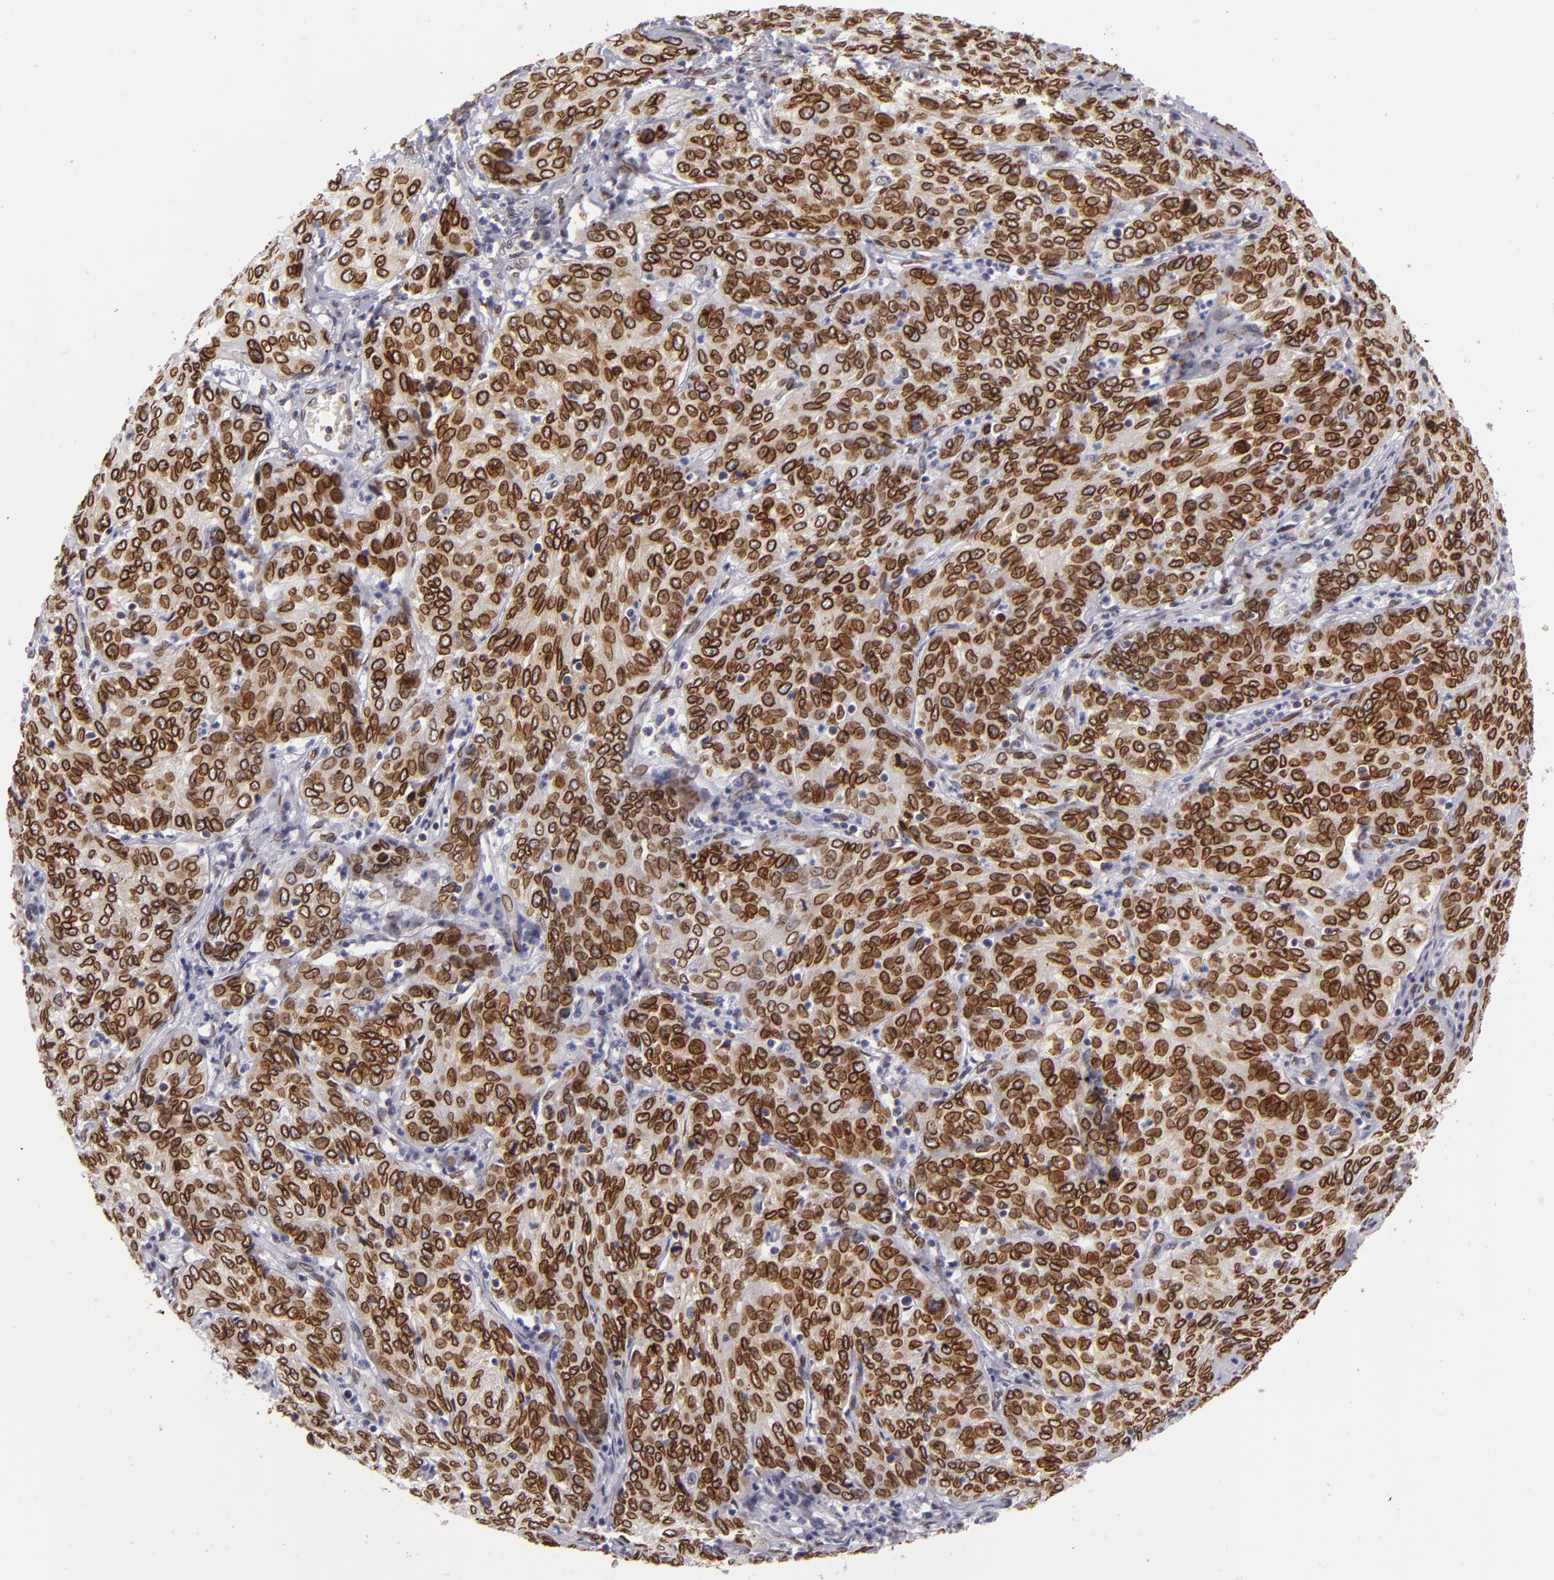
{"staining": {"intensity": "strong", "quantity": ">75%", "location": "nuclear"}, "tissue": "cervical cancer", "cell_type": "Tumor cells", "image_type": "cancer", "snomed": [{"axis": "morphology", "description": "Squamous cell carcinoma, NOS"}, {"axis": "topography", "description": "Cervix"}], "caption": "Tumor cells reveal strong nuclear expression in approximately >75% of cells in cervical cancer.", "gene": "EMD", "patient": {"sex": "female", "age": 38}}